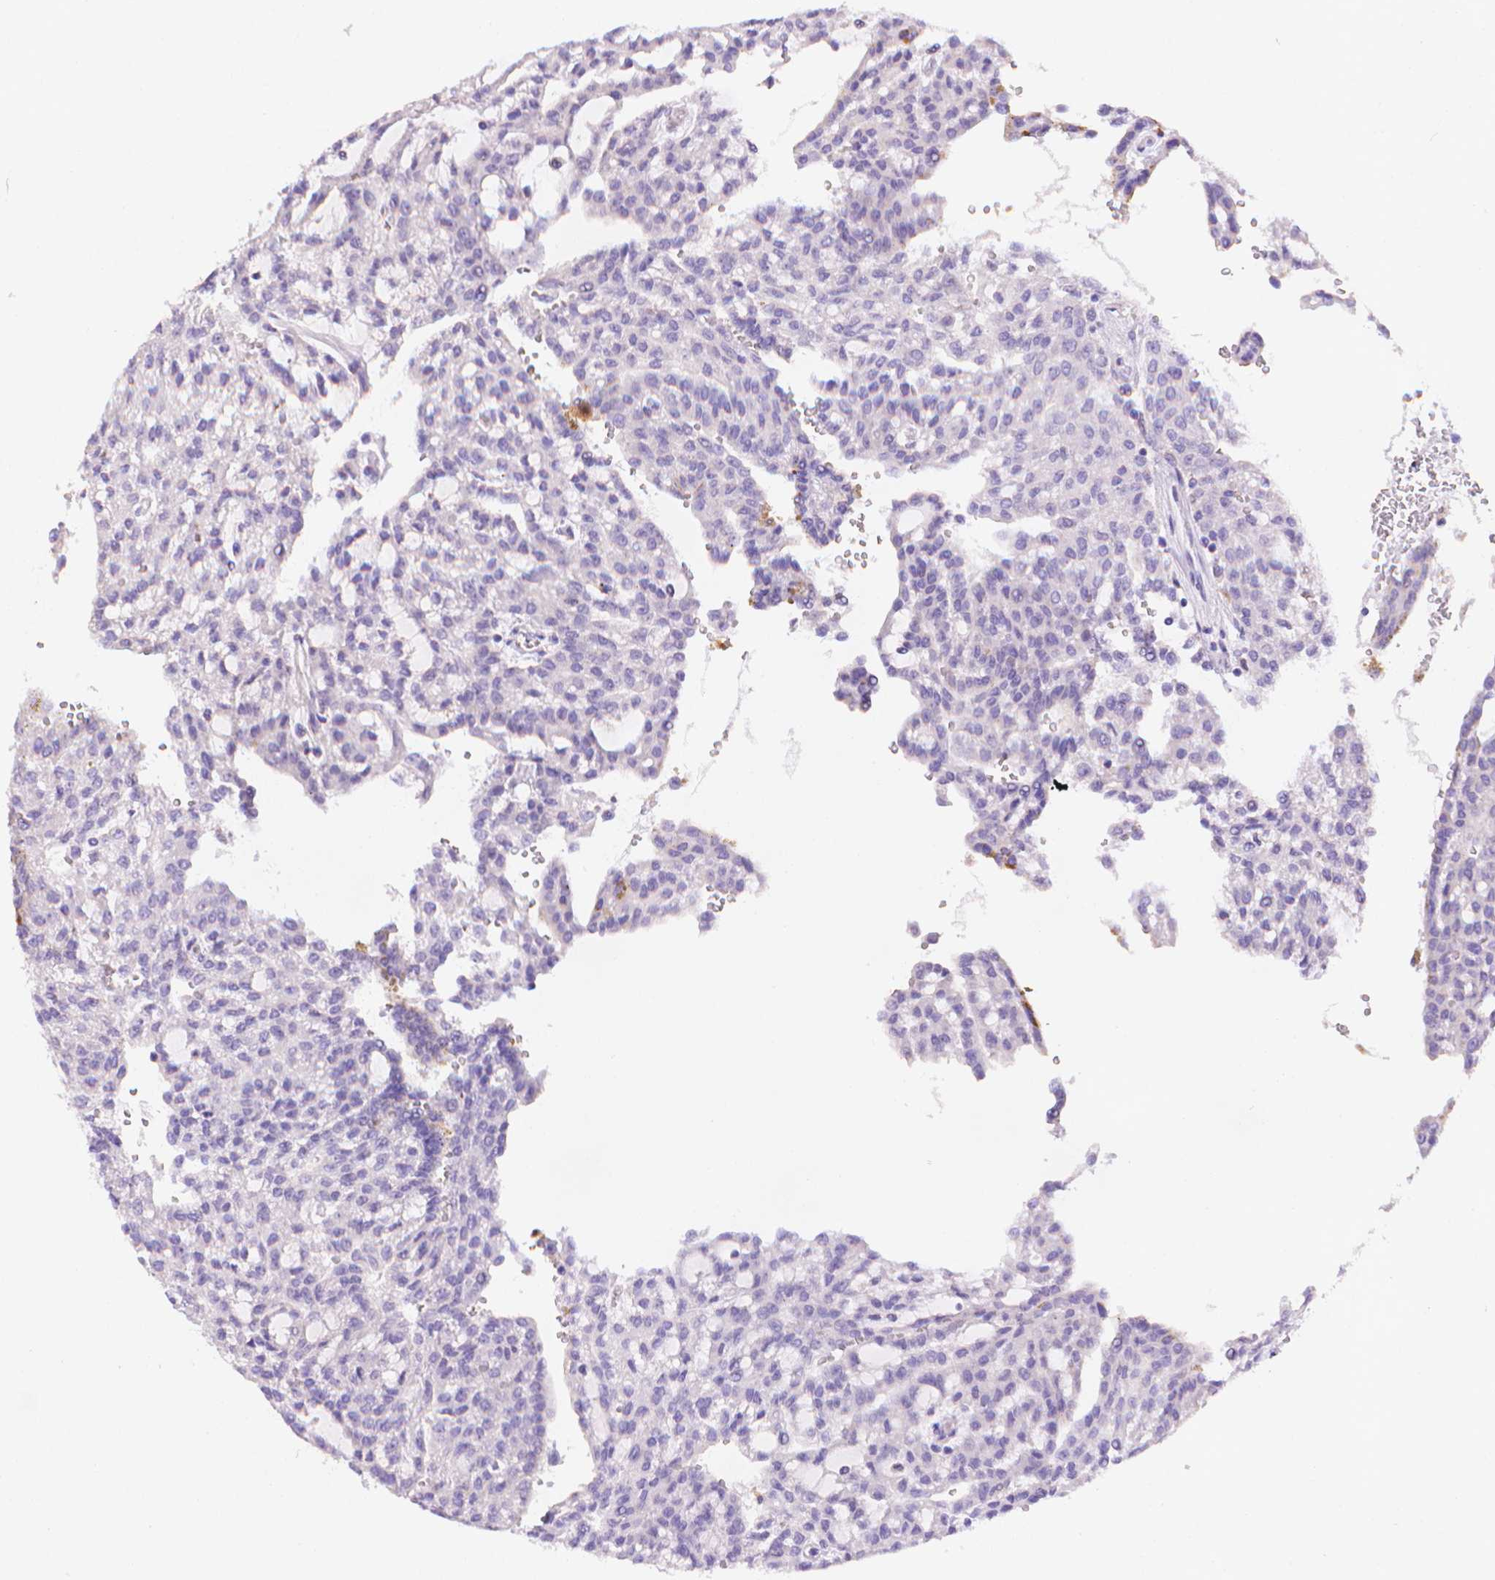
{"staining": {"intensity": "negative", "quantity": "none", "location": "none"}, "tissue": "renal cancer", "cell_type": "Tumor cells", "image_type": "cancer", "snomed": [{"axis": "morphology", "description": "Adenocarcinoma, NOS"}, {"axis": "topography", "description": "Kidney"}], "caption": "Tumor cells show no significant protein staining in adenocarcinoma (renal).", "gene": "FGD2", "patient": {"sex": "male", "age": 63}}